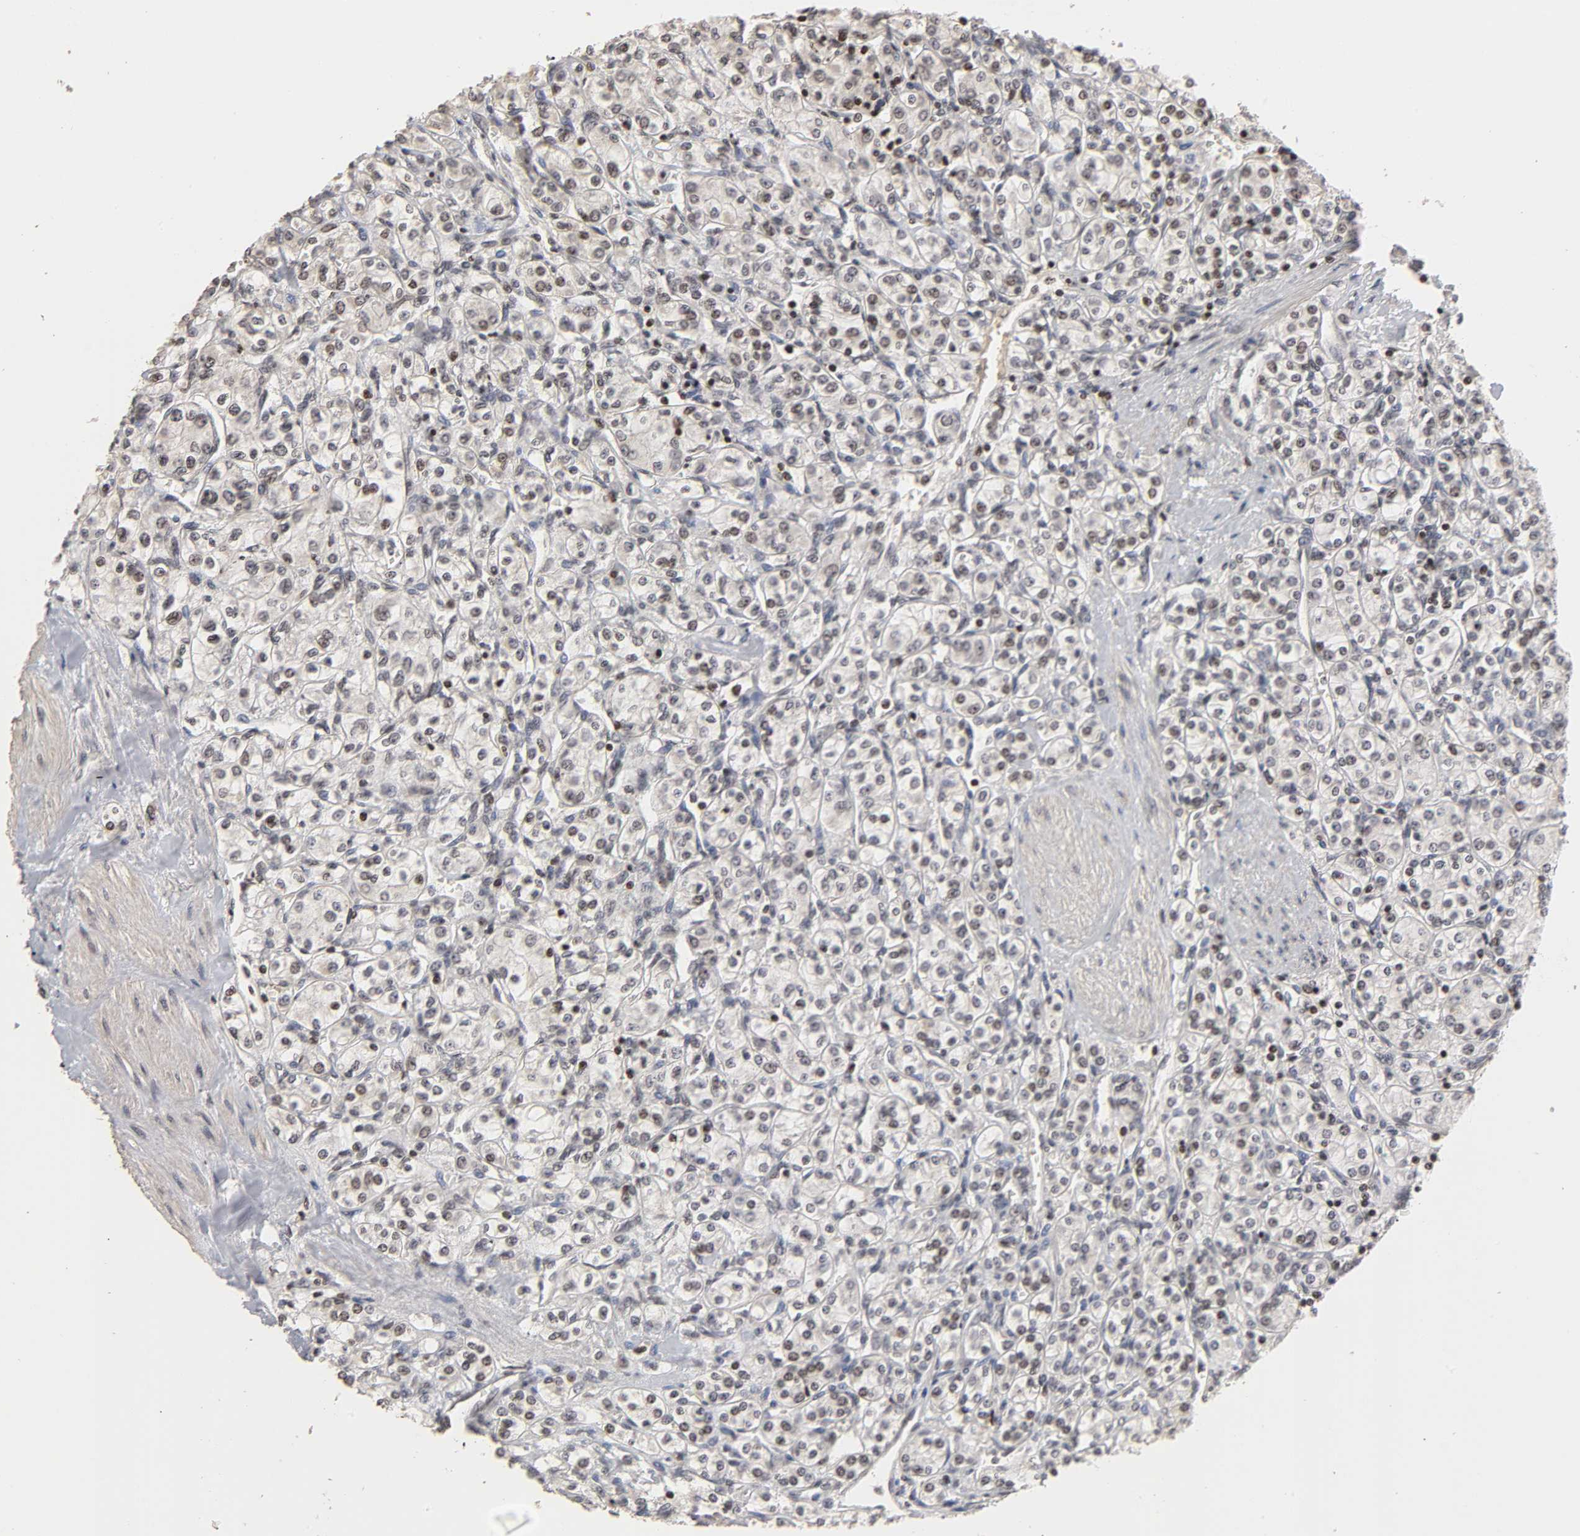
{"staining": {"intensity": "weak", "quantity": "<25%", "location": "nuclear"}, "tissue": "renal cancer", "cell_type": "Tumor cells", "image_type": "cancer", "snomed": [{"axis": "morphology", "description": "Adenocarcinoma, NOS"}, {"axis": "topography", "description": "Kidney"}], "caption": "The micrograph displays no significant positivity in tumor cells of adenocarcinoma (renal).", "gene": "ZNF473", "patient": {"sex": "male", "age": 77}}